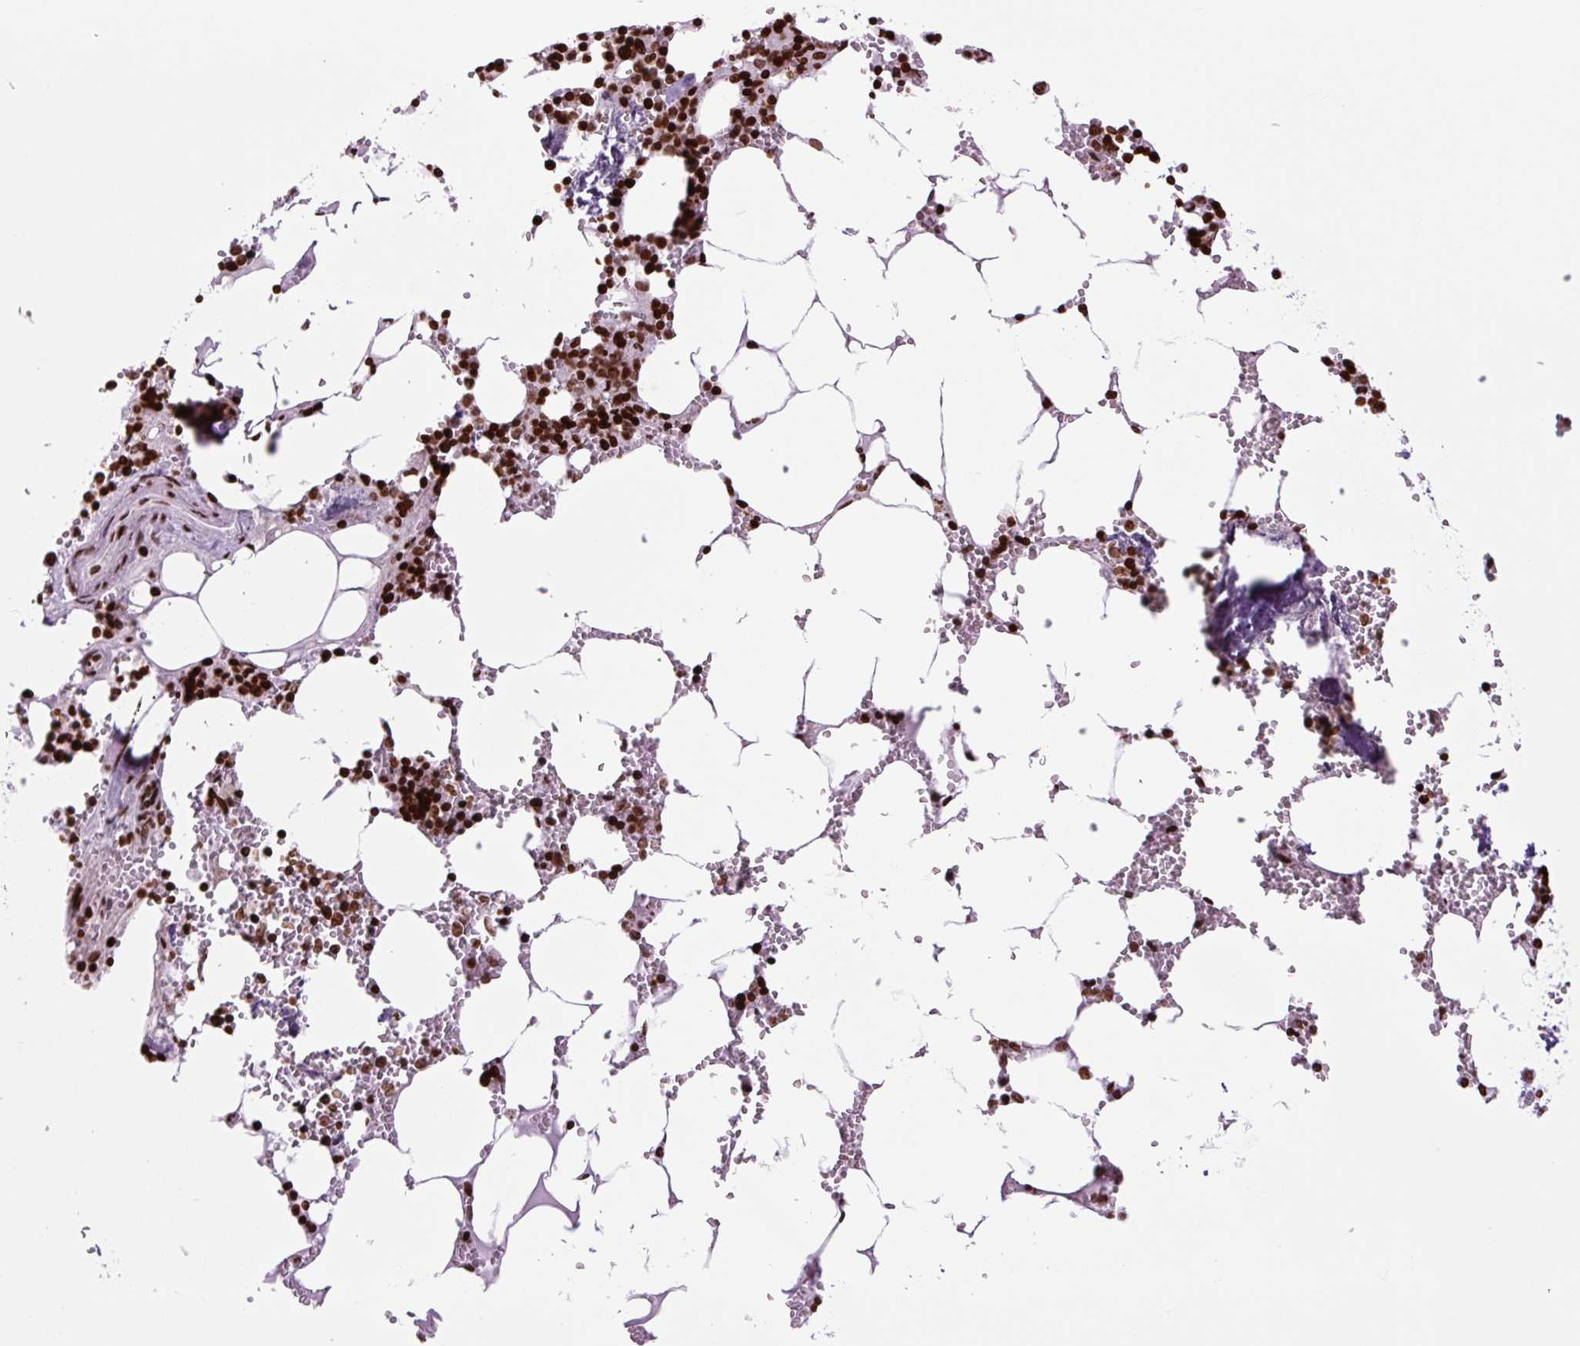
{"staining": {"intensity": "strong", "quantity": ">75%", "location": "nuclear"}, "tissue": "bone marrow", "cell_type": "Hematopoietic cells", "image_type": "normal", "snomed": [{"axis": "morphology", "description": "Normal tissue, NOS"}, {"axis": "topography", "description": "Bone marrow"}], "caption": "DAB (3,3'-diaminobenzidine) immunohistochemical staining of normal bone marrow shows strong nuclear protein staining in approximately >75% of hematopoietic cells. (brown staining indicates protein expression, while blue staining denotes nuclei).", "gene": "H1", "patient": {"sex": "male", "age": 54}}